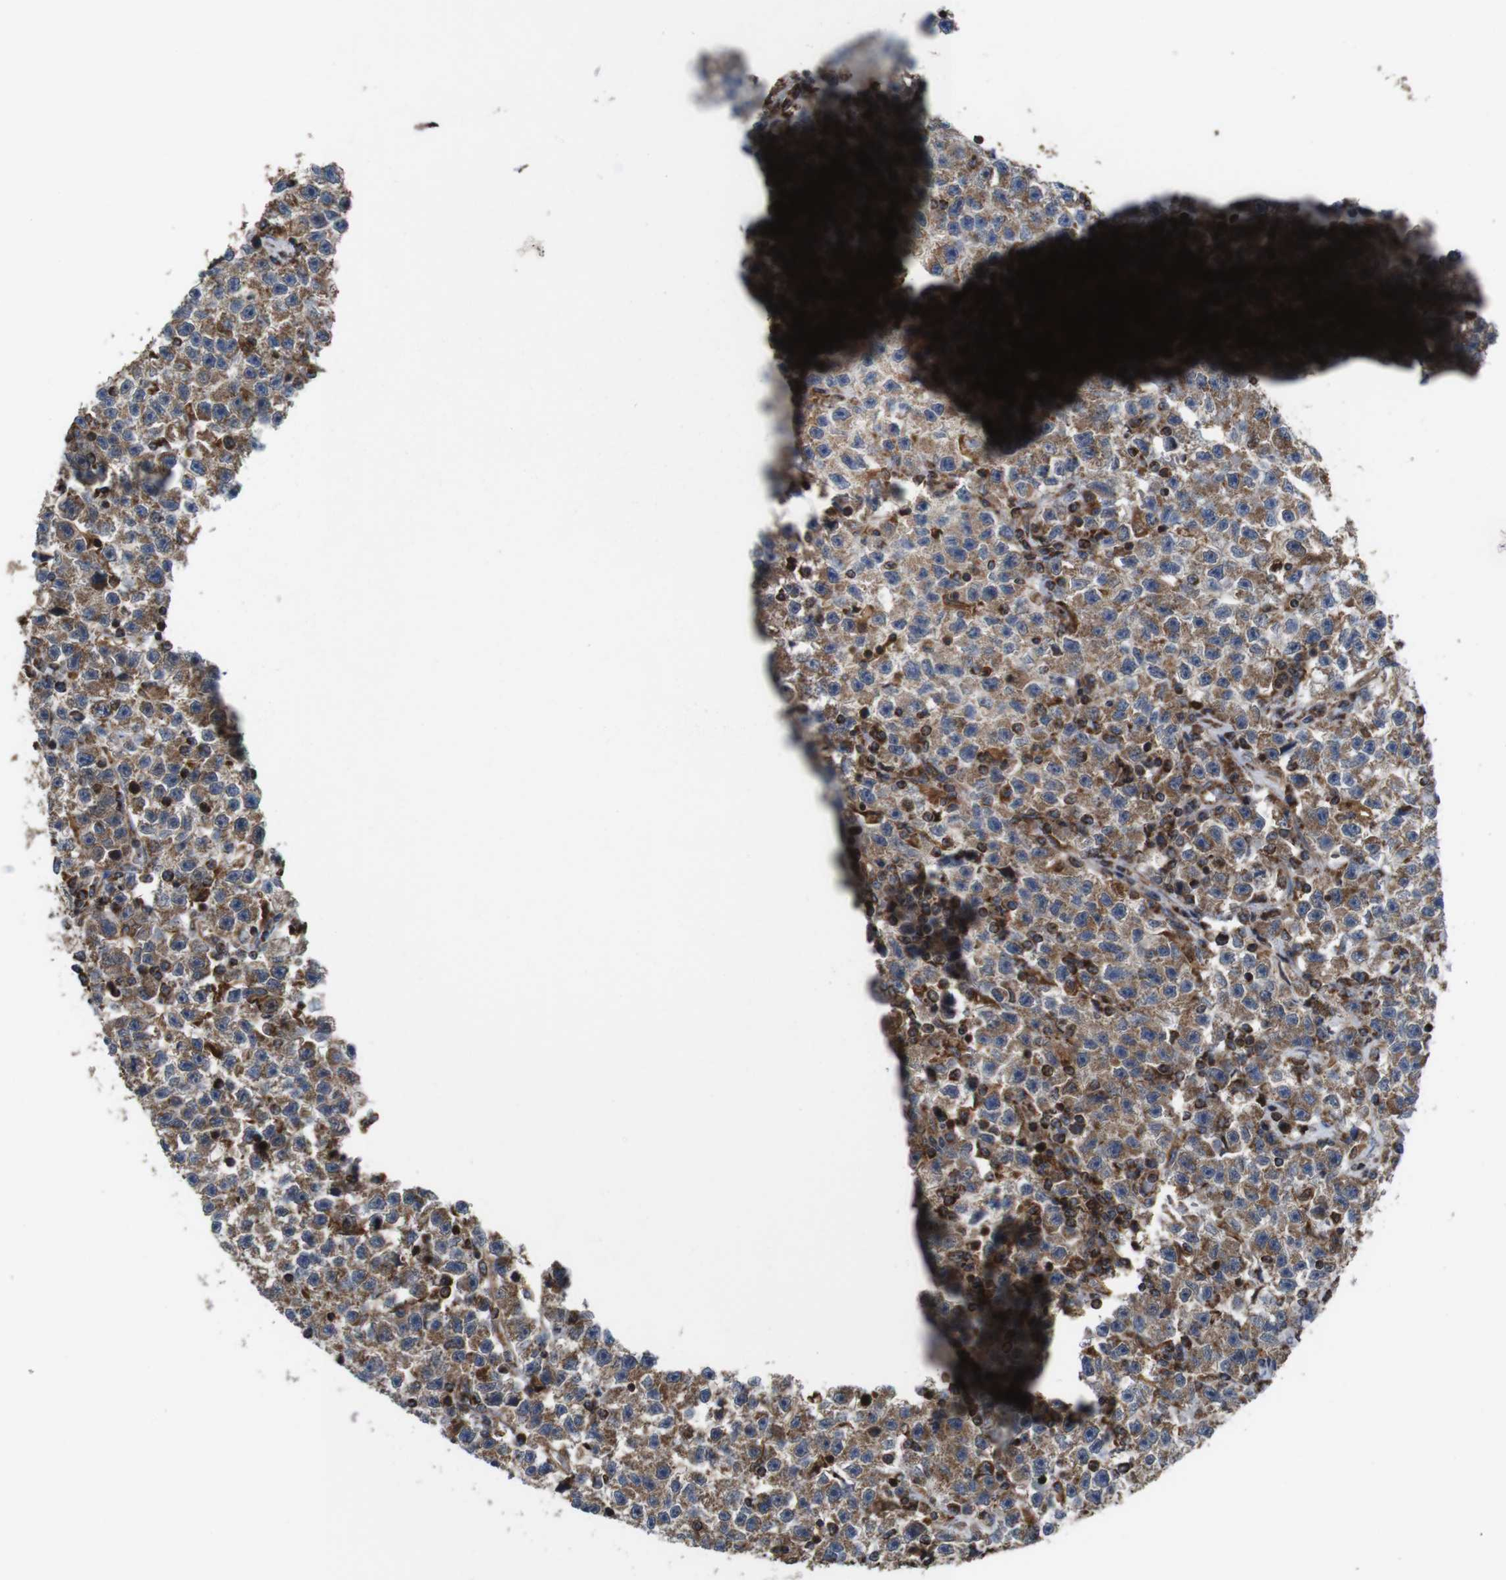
{"staining": {"intensity": "moderate", "quantity": ">75%", "location": "cytoplasmic/membranous"}, "tissue": "testis cancer", "cell_type": "Tumor cells", "image_type": "cancer", "snomed": [{"axis": "morphology", "description": "Seminoma, NOS"}, {"axis": "topography", "description": "Testis"}], "caption": "This is an image of immunohistochemistry (IHC) staining of testis cancer, which shows moderate staining in the cytoplasmic/membranous of tumor cells.", "gene": "HK1", "patient": {"sex": "male", "age": 22}}